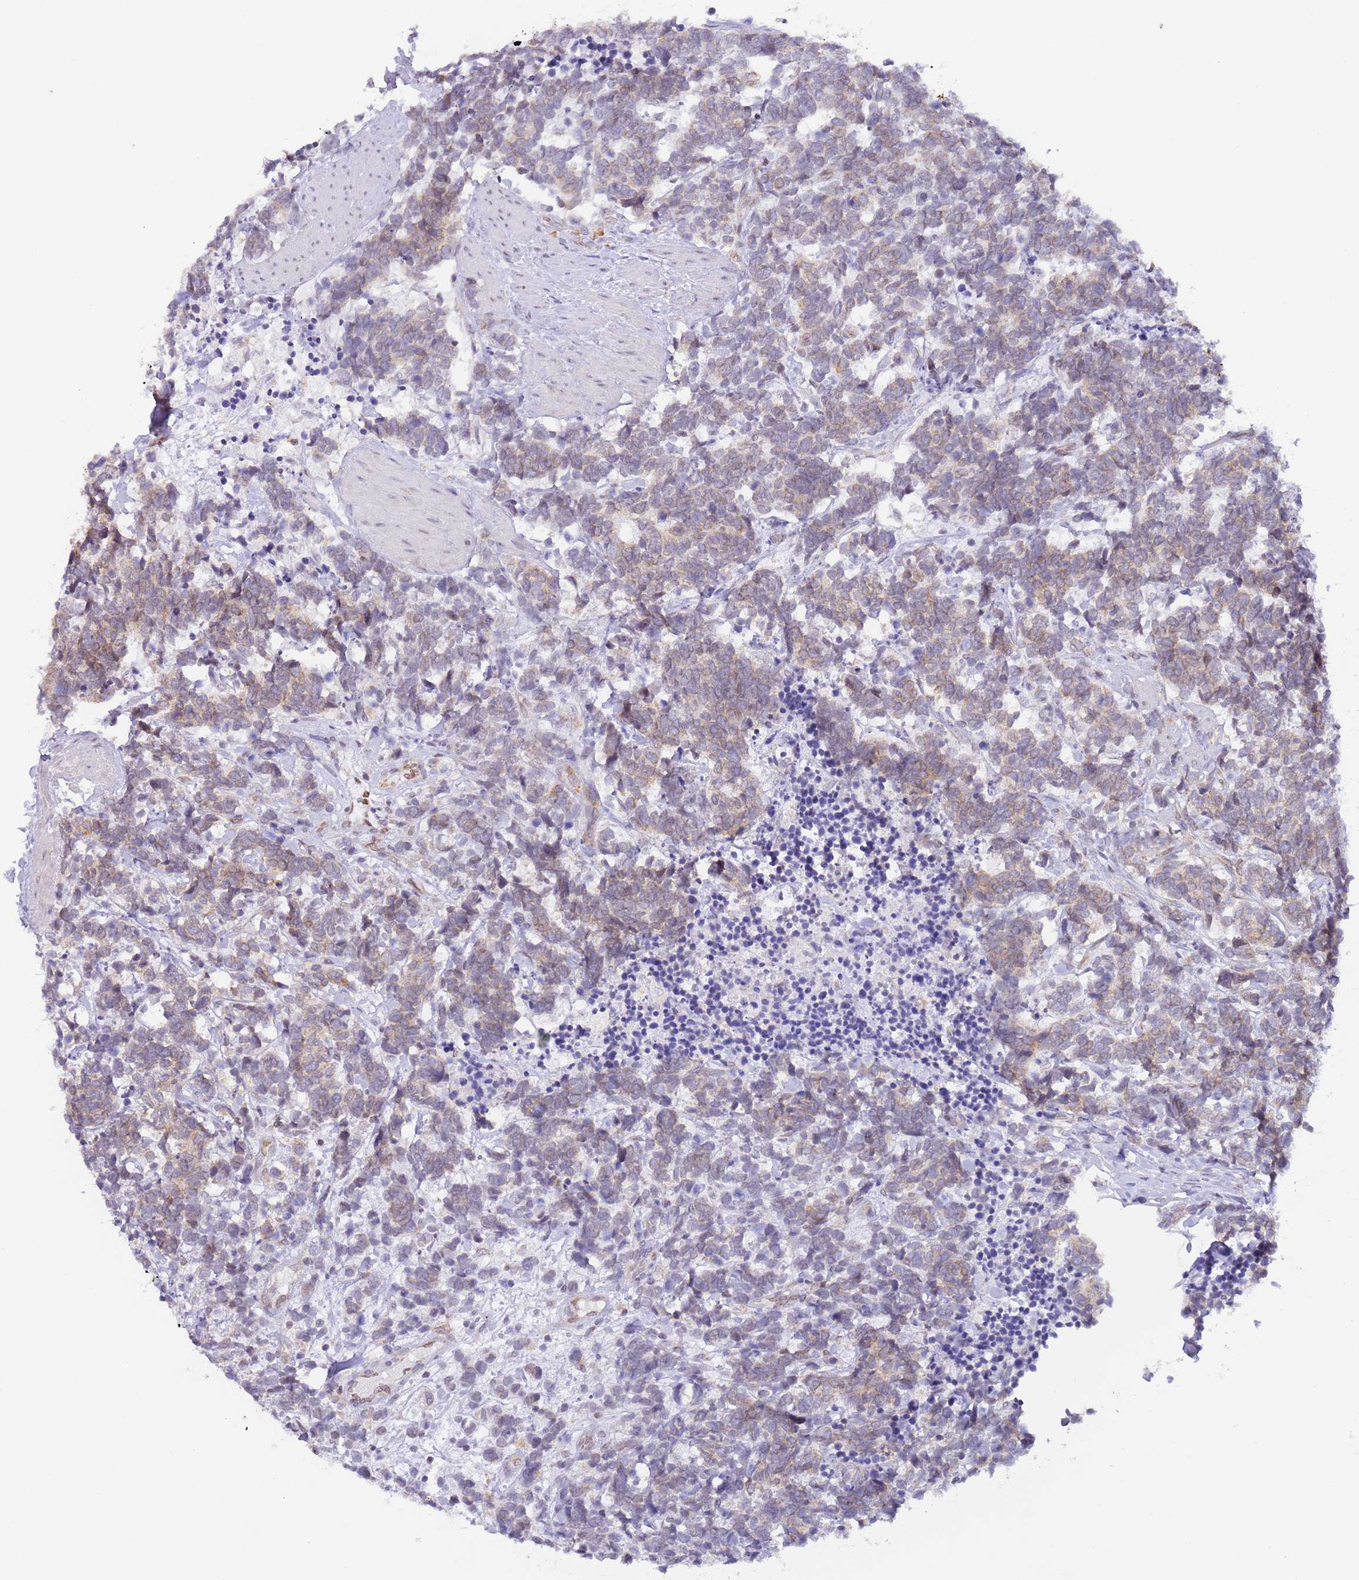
{"staining": {"intensity": "weak", "quantity": ">75%", "location": "cytoplasmic/membranous"}, "tissue": "carcinoid", "cell_type": "Tumor cells", "image_type": "cancer", "snomed": [{"axis": "morphology", "description": "Carcinoma, NOS"}, {"axis": "morphology", "description": "Carcinoid, malignant, NOS"}, {"axis": "topography", "description": "Prostate"}], "caption": "Malignant carcinoid stained for a protein (brown) shows weak cytoplasmic/membranous positive positivity in approximately >75% of tumor cells.", "gene": "EBPL", "patient": {"sex": "male", "age": 57}}